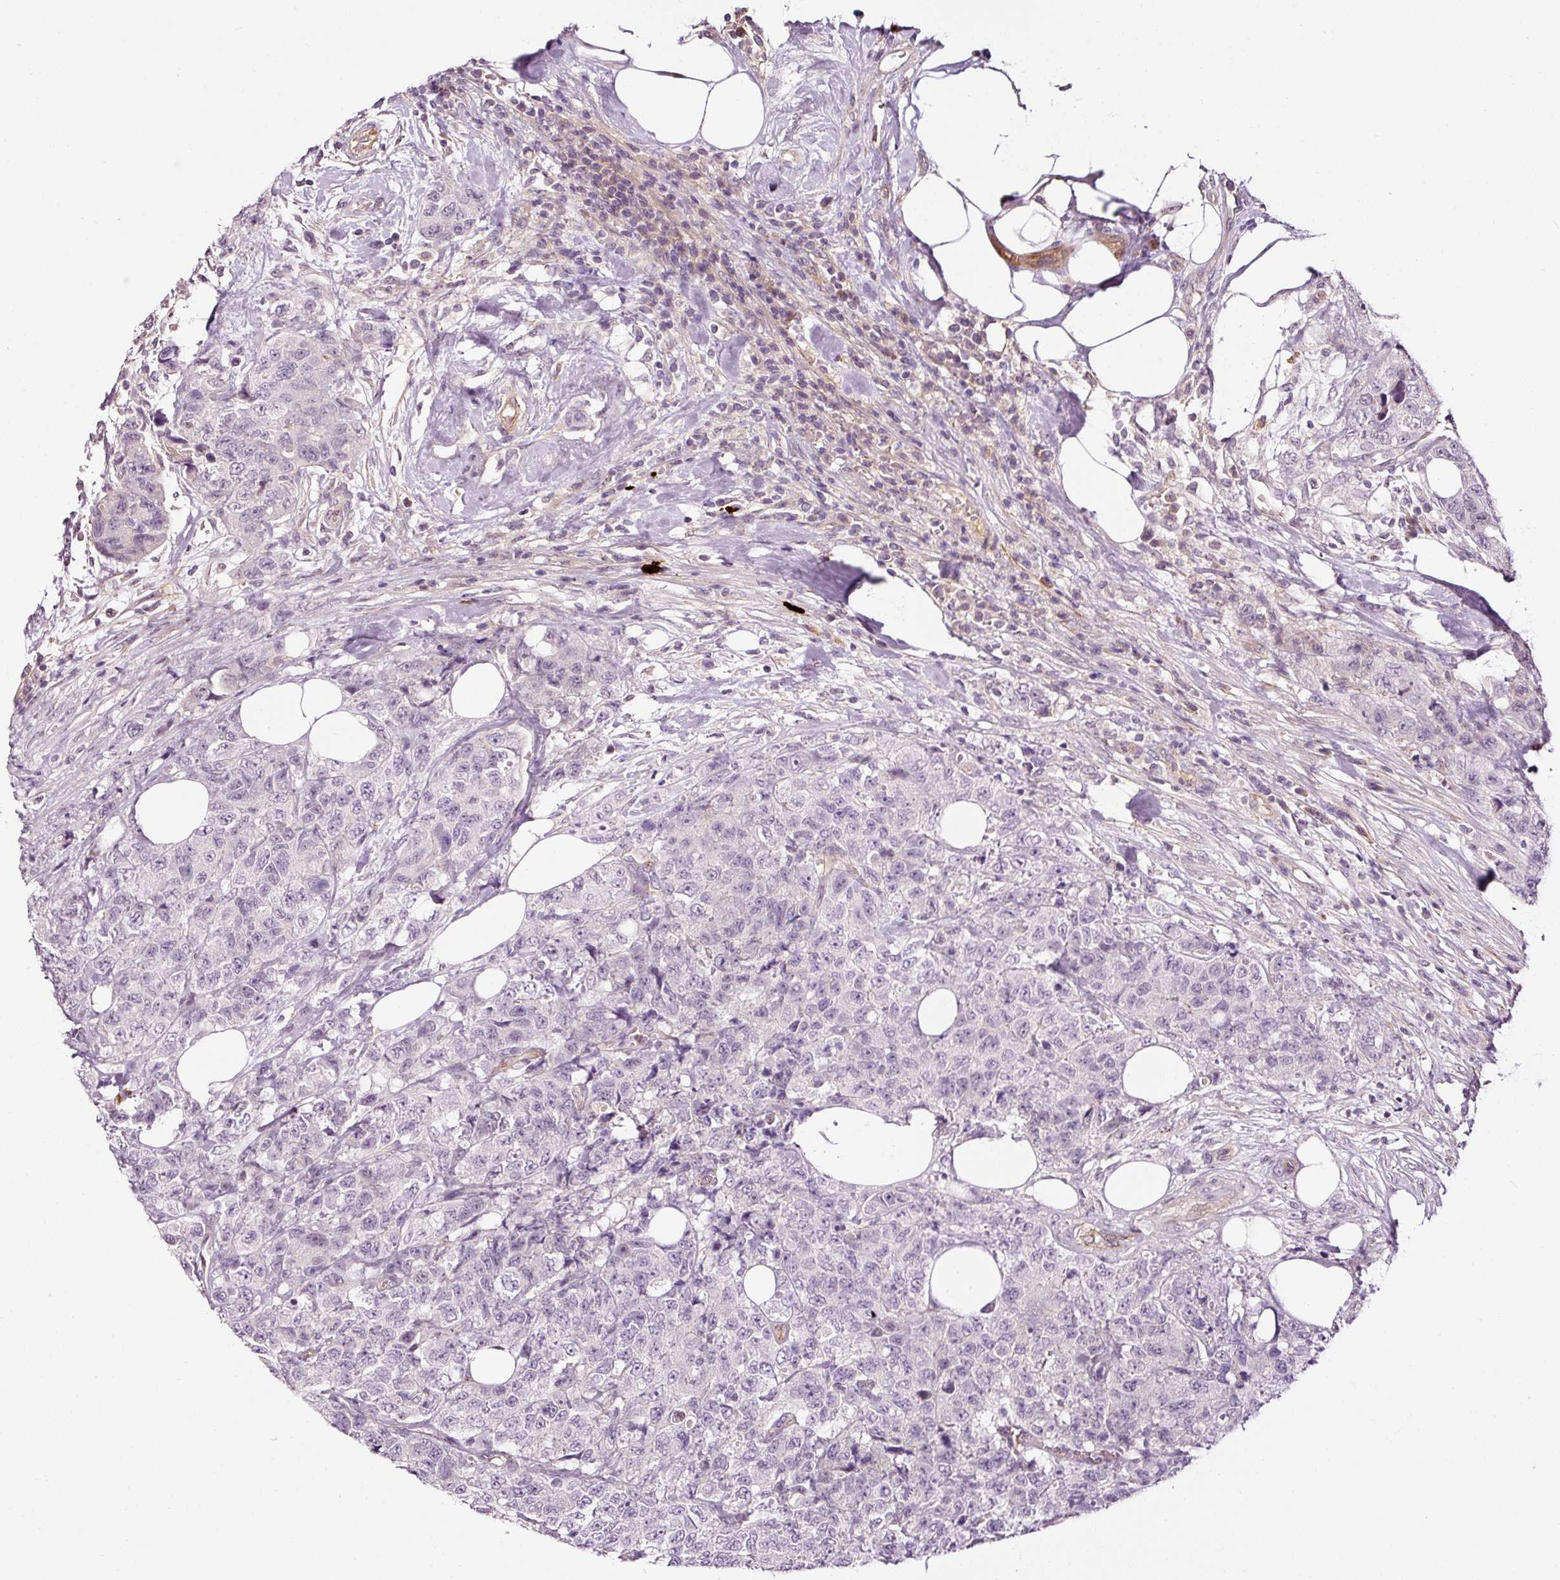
{"staining": {"intensity": "negative", "quantity": "none", "location": "none"}, "tissue": "urothelial cancer", "cell_type": "Tumor cells", "image_type": "cancer", "snomed": [{"axis": "morphology", "description": "Urothelial carcinoma, High grade"}, {"axis": "topography", "description": "Urinary bladder"}], "caption": "Urothelial cancer stained for a protein using immunohistochemistry shows no expression tumor cells.", "gene": "ABCB4", "patient": {"sex": "female", "age": 78}}